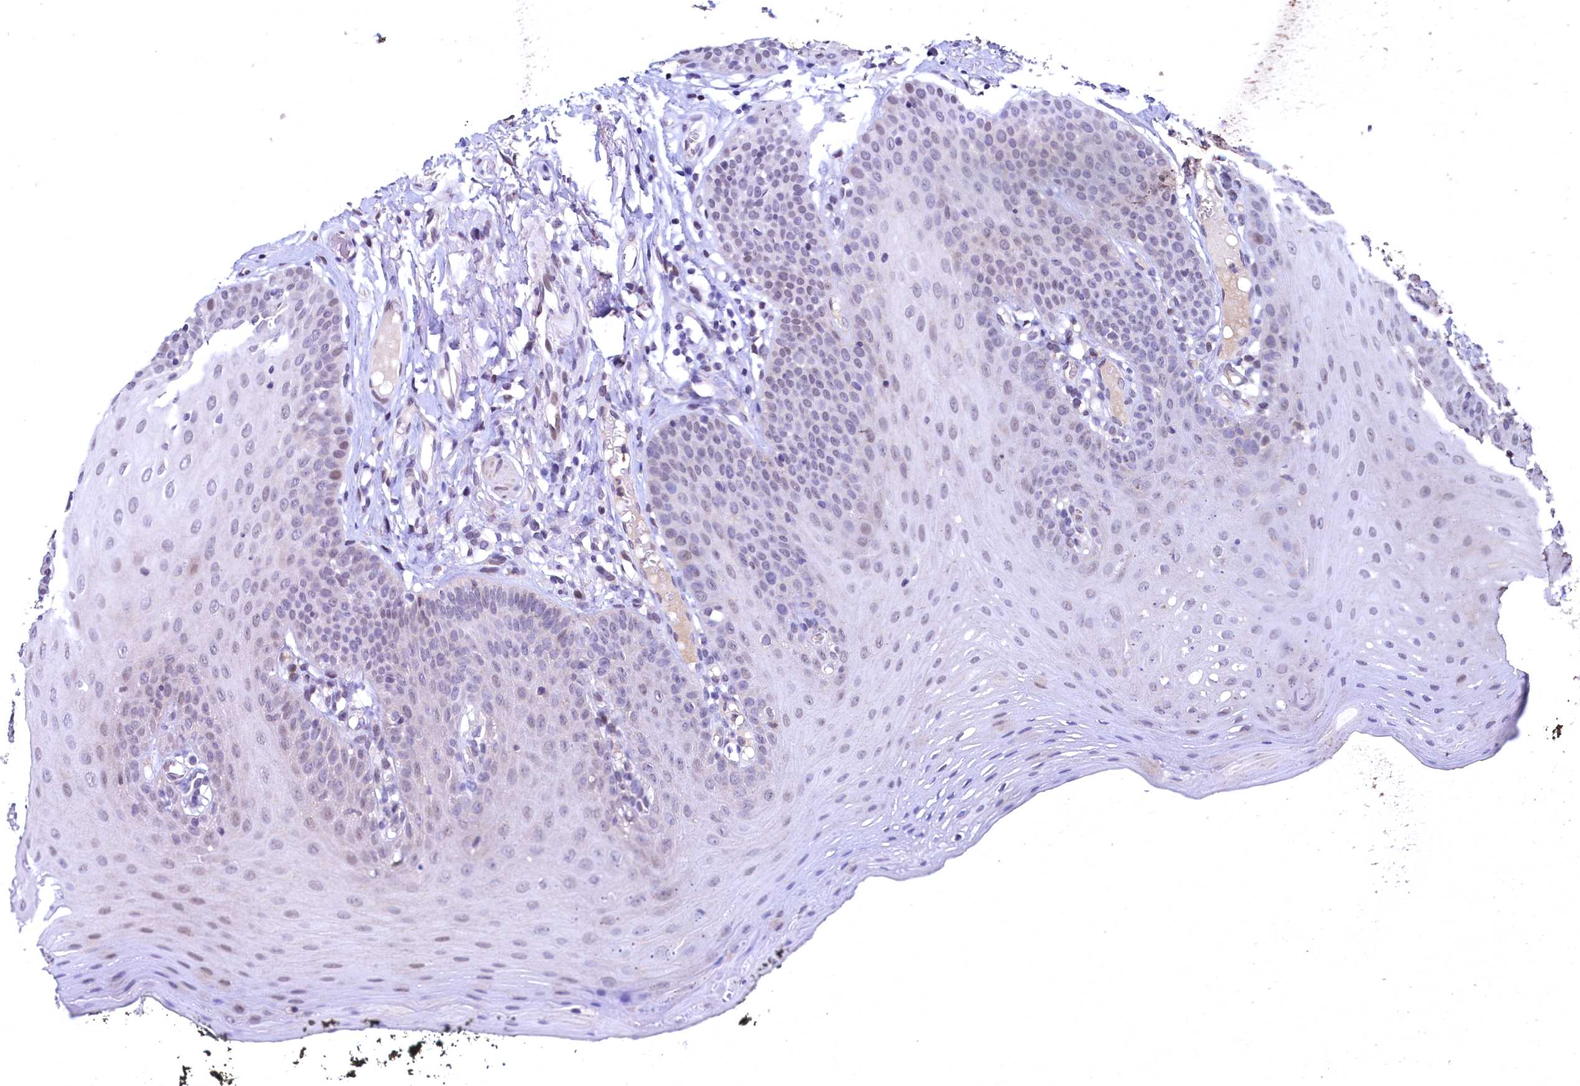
{"staining": {"intensity": "weak", "quantity": "25%-75%", "location": "nuclear"}, "tissue": "oral mucosa", "cell_type": "Squamous epithelial cells", "image_type": "normal", "snomed": [{"axis": "morphology", "description": "Normal tissue, NOS"}, {"axis": "topography", "description": "Oral tissue"}], "caption": "This histopathology image shows immunohistochemistry staining of unremarkable human oral mucosa, with low weak nuclear positivity in about 25%-75% of squamous epithelial cells.", "gene": "FLYWCH2", "patient": {"sex": "male", "age": 74}}